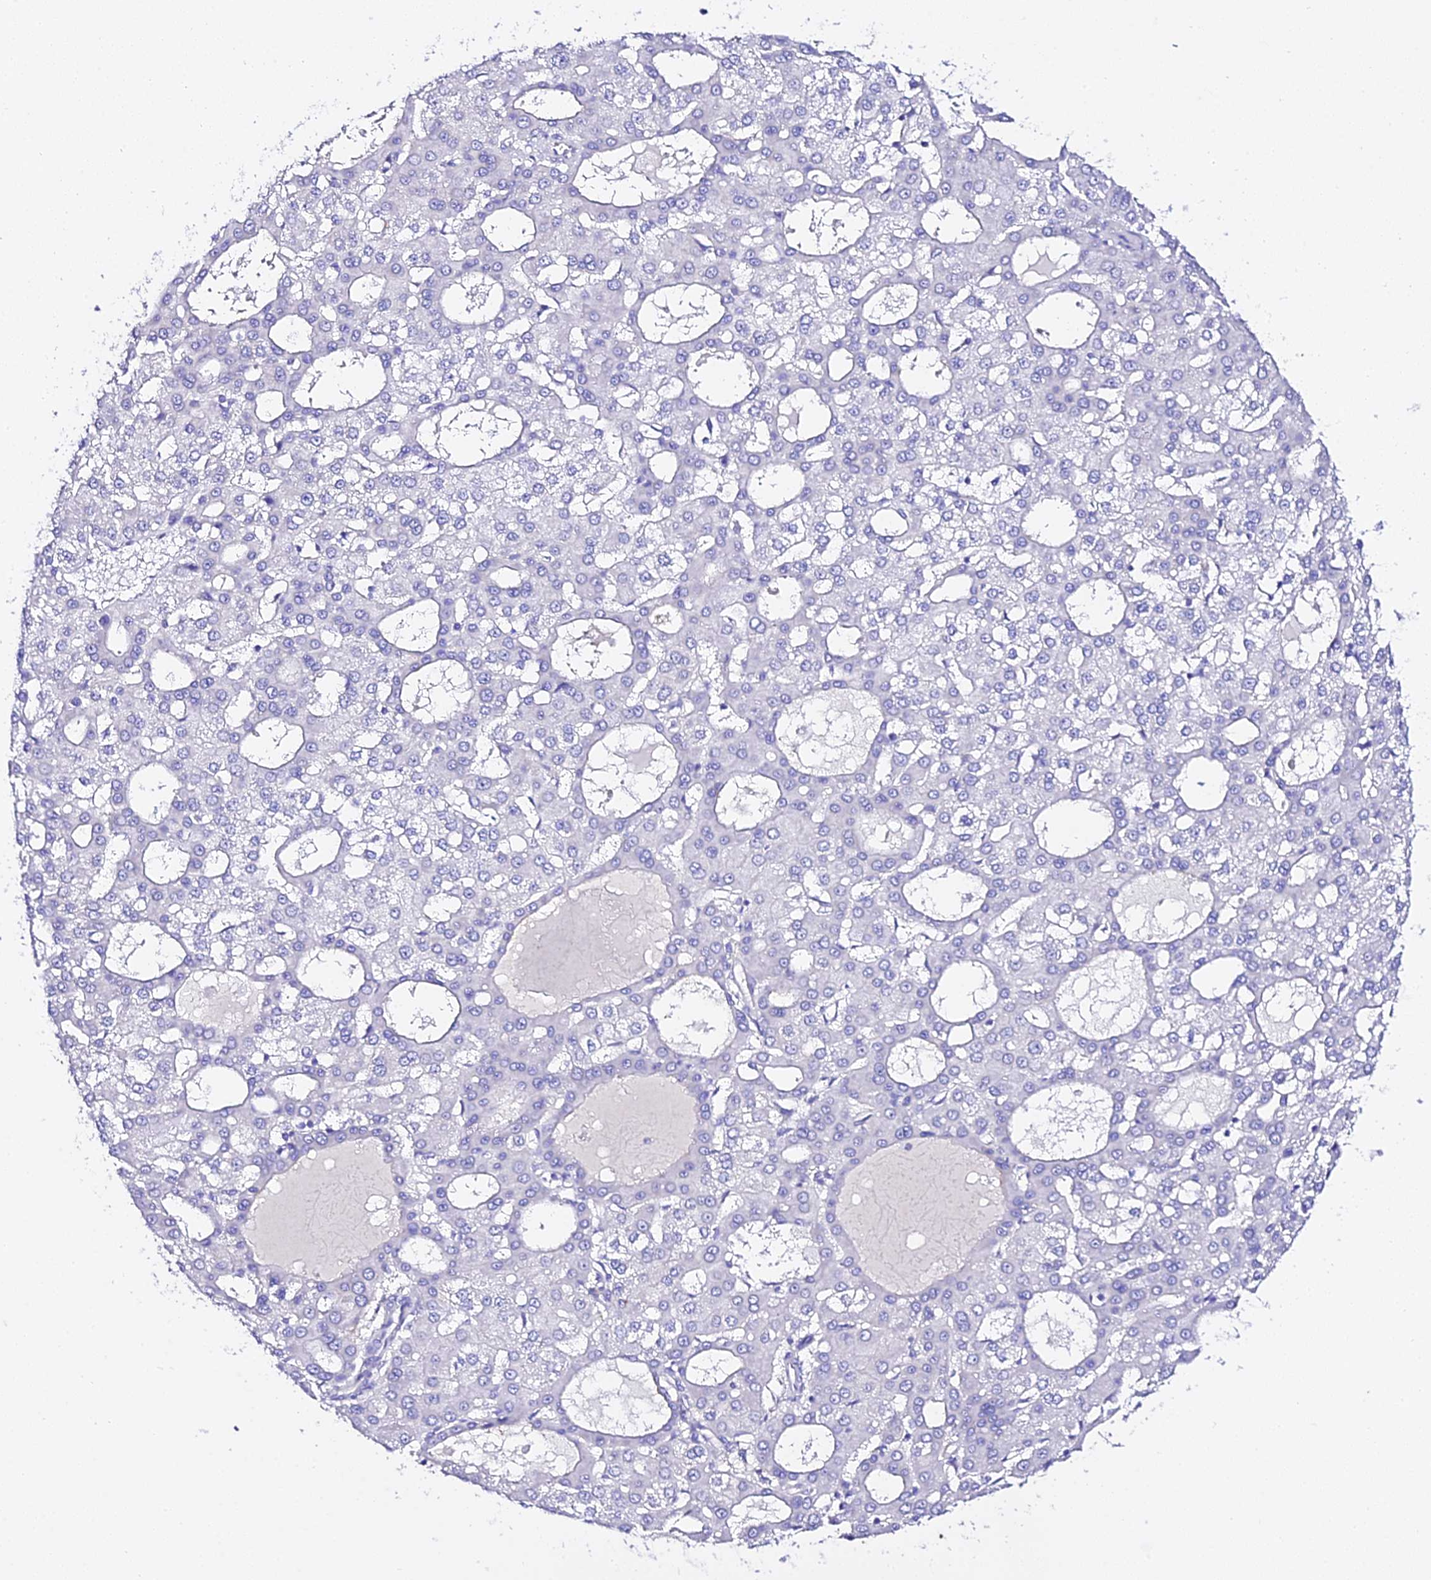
{"staining": {"intensity": "negative", "quantity": "none", "location": "none"}, "tissue": "liver cancer", "cell_type": "Tumor cells", "image_type": "cancer", "snomed": [{"axis": "morphology", "description": "Carcinoma, Hepatocellular, NOS"}, {"axis": "topography", "description": "Liver"}], "caption": "Human liver hepatocellular carcinoma stained for a protein using IHC shows no positivity in tumor cells.", "gene": "TMEM117", "patient": {"sex": "male", "age": 47}}